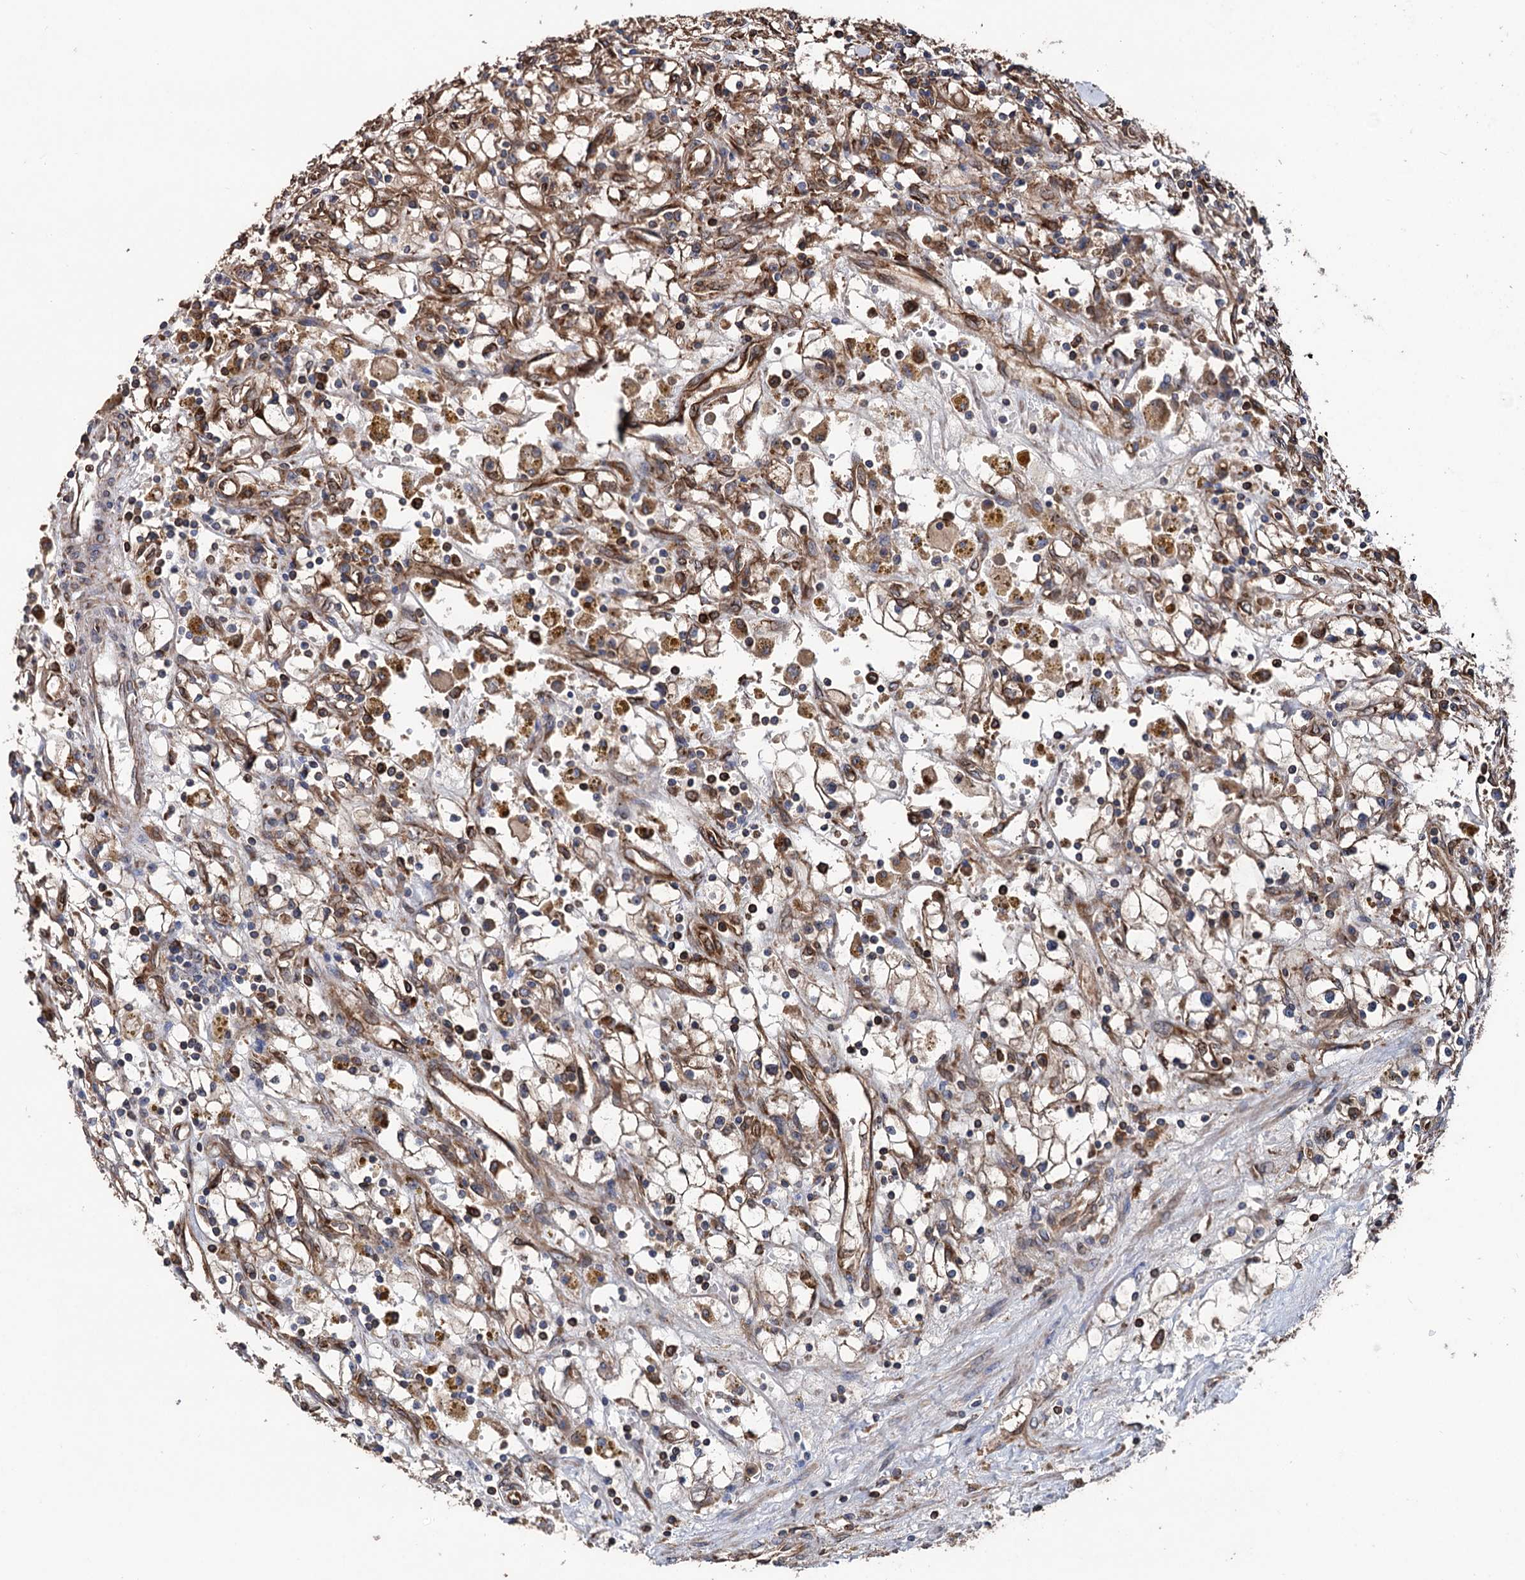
{"staining": {"intensity": "moderate", "quantity": "25%-75%", "location": "cytoplasmic/membranous"}, "tissue": "renal cancer", "cell_type": "Tumor cells", "image_type": "cancer", "snomed": [{"axis": "morphology", "description": "Adenocarcinoma, NOS"}, {"axis": "topography", "description": "Kidney"}], "caption": "Tumor cells demonstrate moderate cytoplasmic/membranous staining in about 25%-75% of cells in renal cancer (adenocarcinoma). (Stains: DAB (3,3'-diaminobenzidine) in brown, nuclei in blue, Microscopy: brightfield microscopy at high magnification).", "gene": "STING1", "patient": {"sex": "male", "age": 56}}